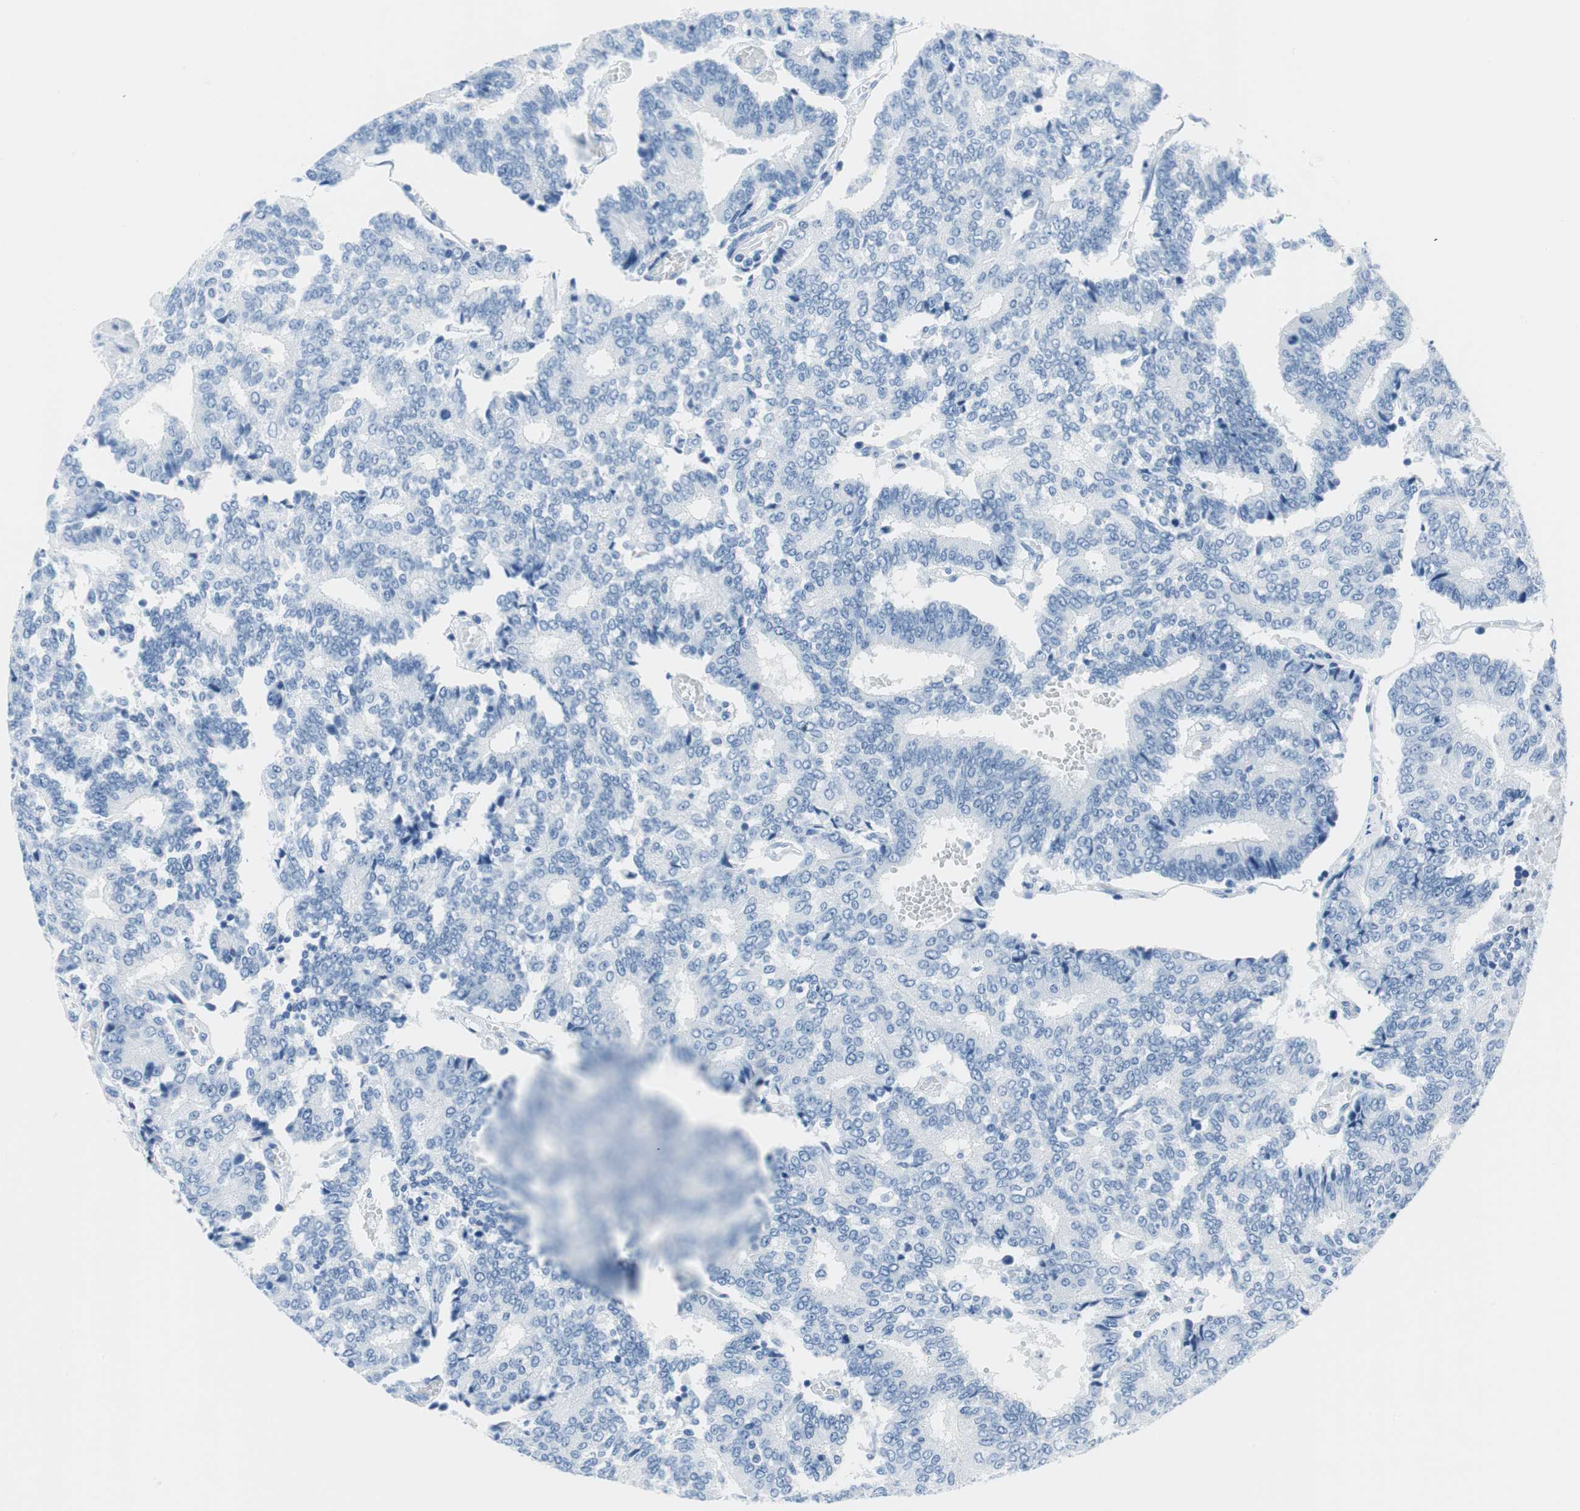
{"staining": {"intensity": "negative", "quantity": "none", "location": "none"}, "tissue": "prostate cancer", "cell_type": "Tumor cells", "image_type": "cancer", "snomed": [{"axis": "morphology", "description": "Adenocarcinoma, High grade"}, {"axis": "topography", "description": "Prostate"}], "caption": "Immunohistochemistry micrograph of neoplastic tissue: human prostate high-grade adenocarcinoma stained with DAB (3,3'-diaminobenzidine) shows no significant protein staining in tumor cells. The staining is performed using DAB brown chromogen with nuclei counter-stained in using hematoxylin.", "gene": "NFATC2", "patient": {"sex": "male", "age": 55}}